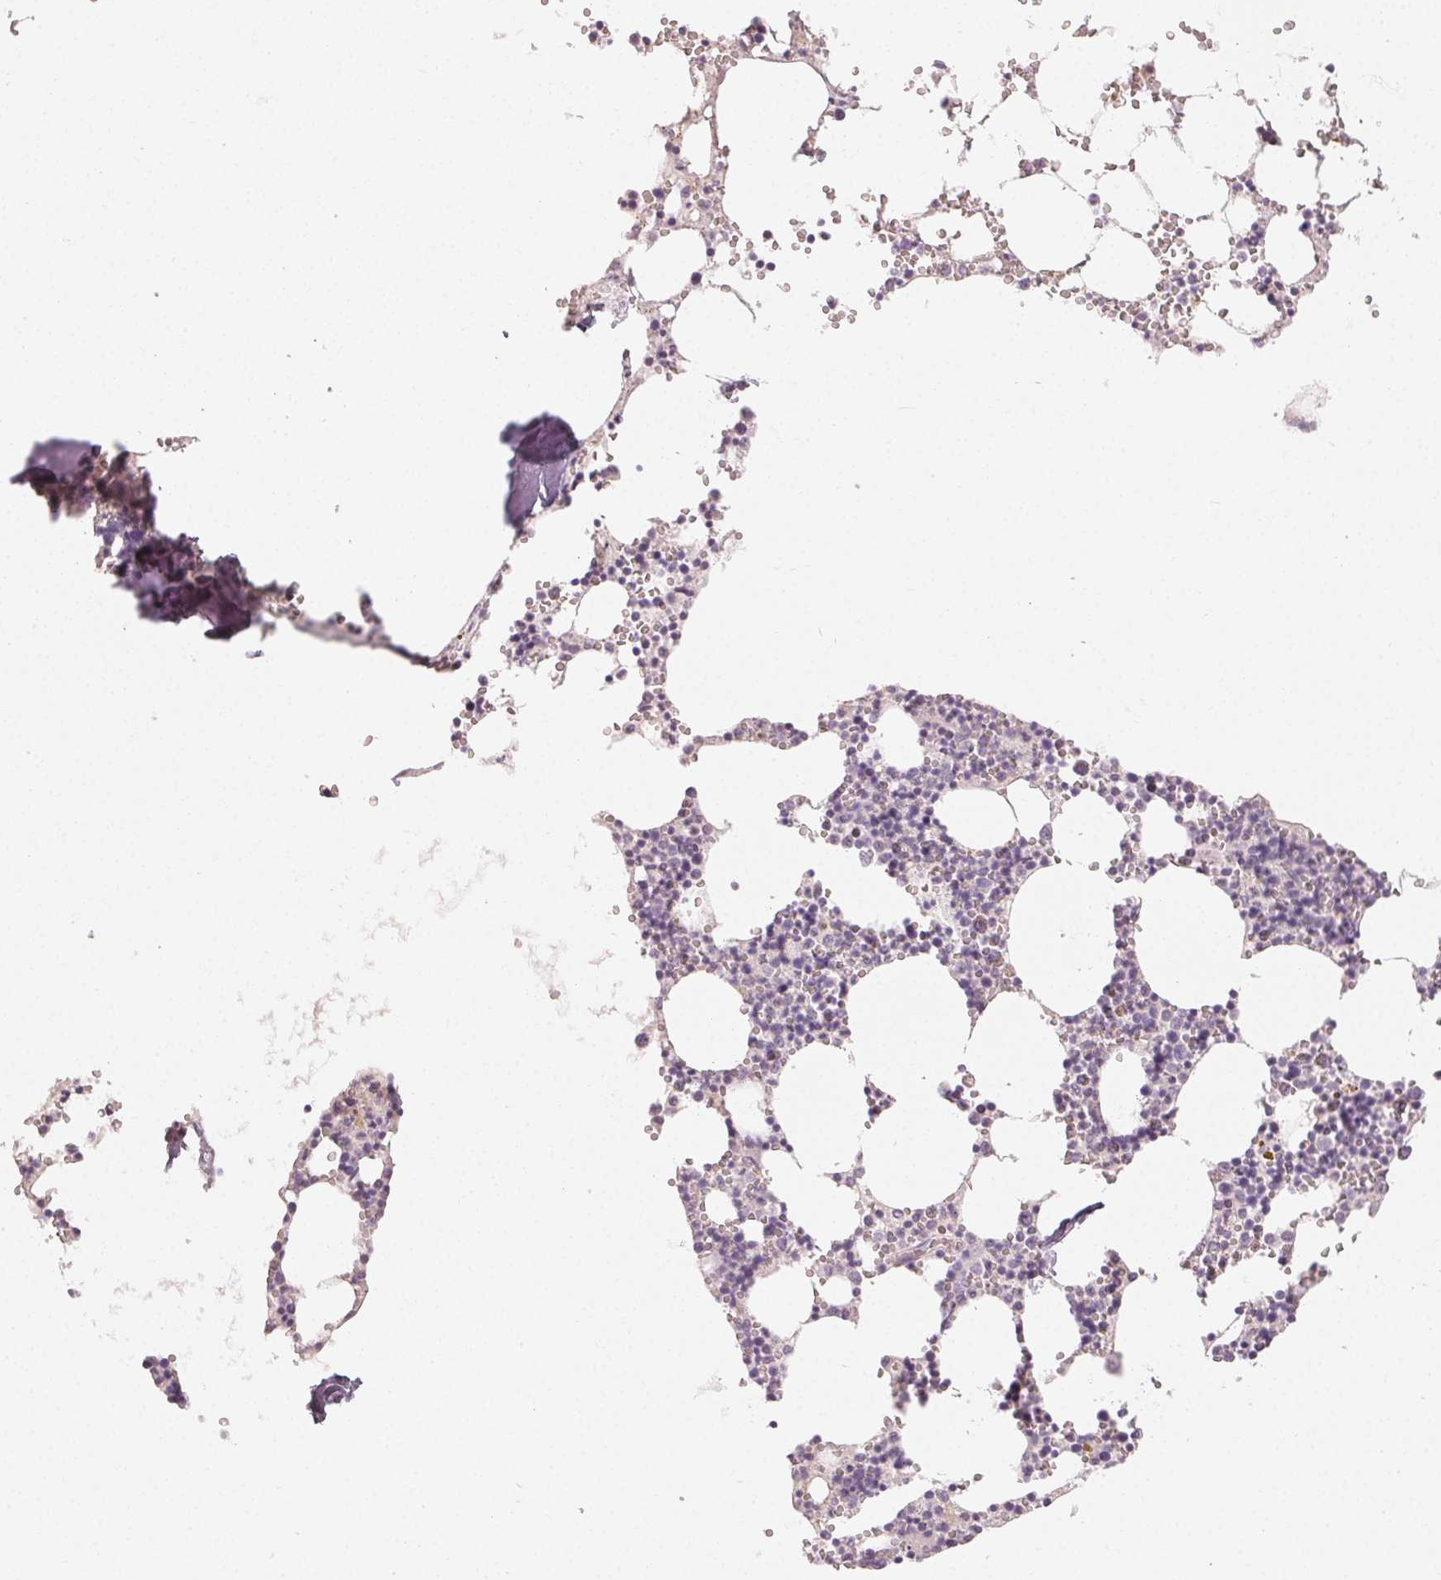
{"staining": {"intensity": "negative", "quantity": "none", "location": "none"}, "tissue": "bone marrow", "cell_type": "Hematopoietic cells", "image_type": "normal", "snomed": [{"axis": "morphology", "description": "Normal tissue, NOS"}, {"axis": "topography", "description": "Bone marrow"}], "caption": "High power microscopy histopathology image of an immunohistochemistry (IHC) image of normal bone marrow, revealing no significant staining in hematopoietic cells.", "gene": "LVRN", "patient": {"sex": "male", "age": 54}}